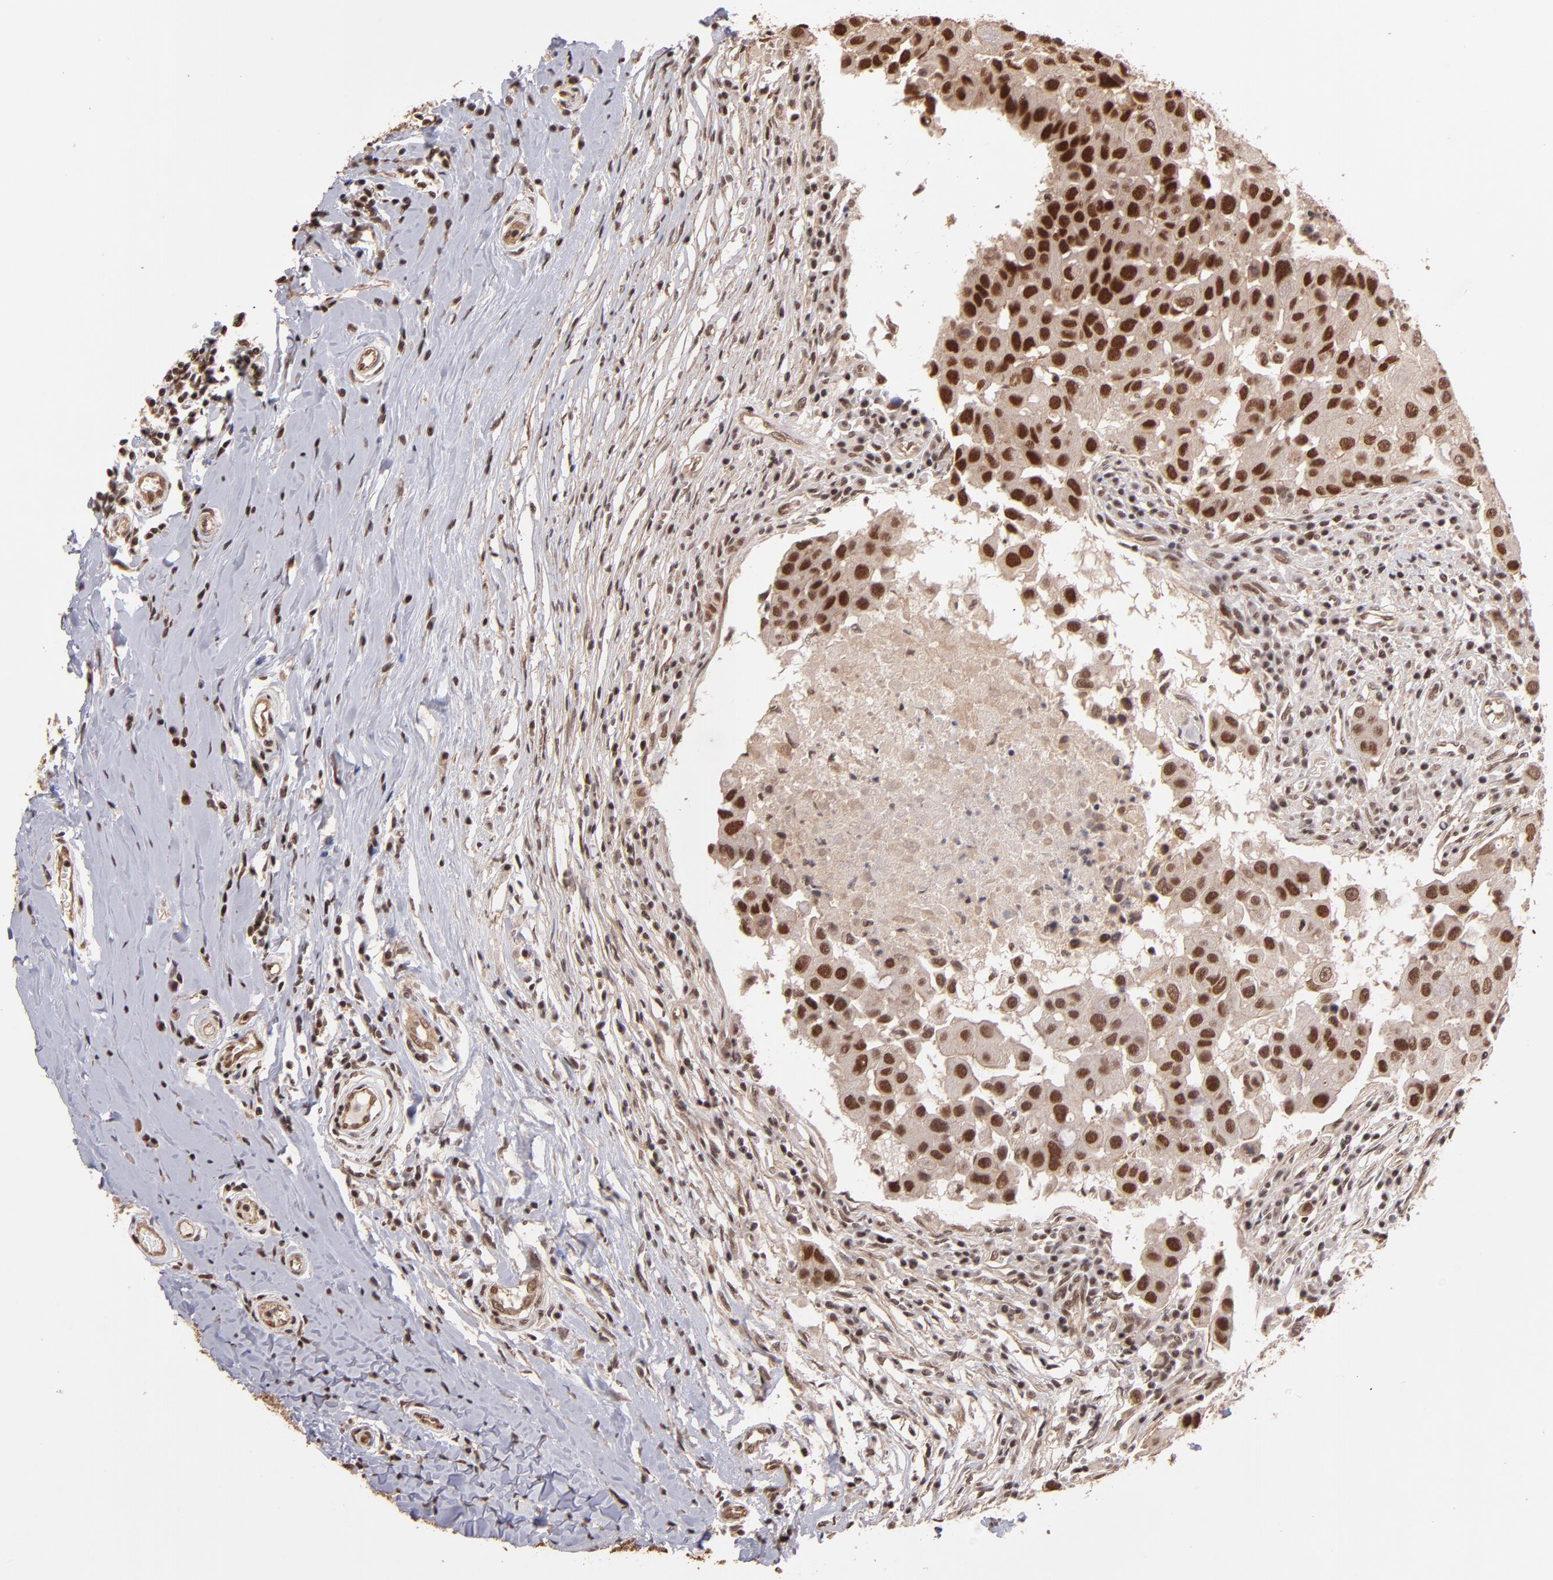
{"staining": {"intensity": "moderate", "quantity": ">75%", "location": "nuclear"}, "tissue": "breast cancer", "cell_type": "Tumor cells", "image_type": "cancer", "snomed": [{"axis": "morphology", "description": "Duct carcinoma"}, {"axis": "topography", "description": "Breast"}], "caption": "The photomicrograph reveals staining of breast cancer (intraductal carcinoma), revealing moderate nuclear protein expression (brown color) within tumor cells.", "gene": "TERF2", "patient": {"sex": "female", "age": 27}}